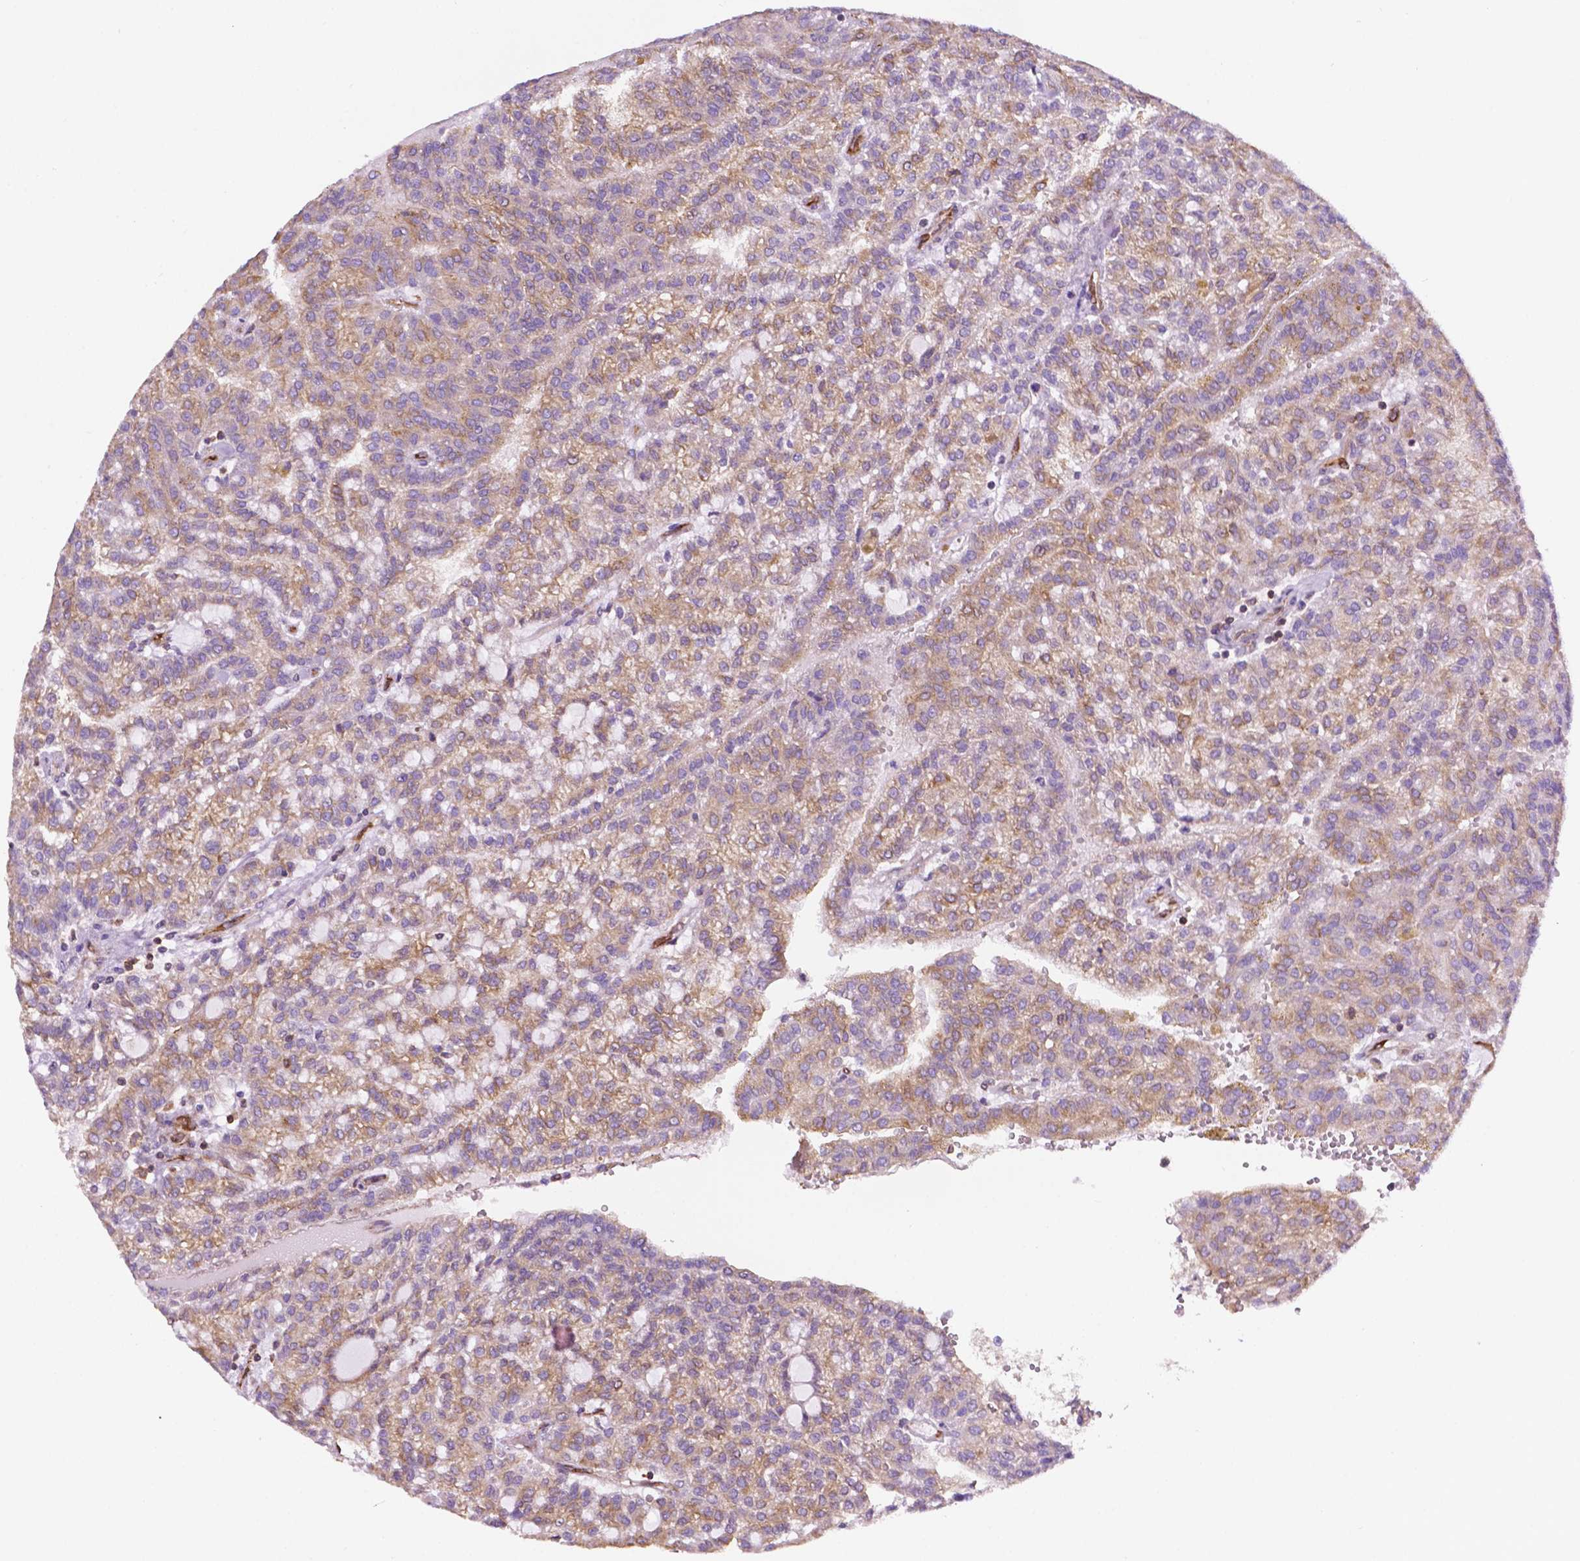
{"staining": {"intensity": "weak", "quantity": "25%-75%", "location": "cytoplasmic/membranous"}, "tissue": "renal cancer", "cell_type": "Tumor cells", "image_type": "cancer", "snomed": [{"axis": "morphology", "description": "Adenocarcinoma, NOS"}, {"axis": "topography", "description": "Kidney"}], "caption": "Tumor cells reveal low levels of weak cytoplasmic/membranous positivity in approximately 25%-75% of cells in human renal adenocarcinoma.", "gene": "DCN", "patient": {"sex": "male", "age": 63}}